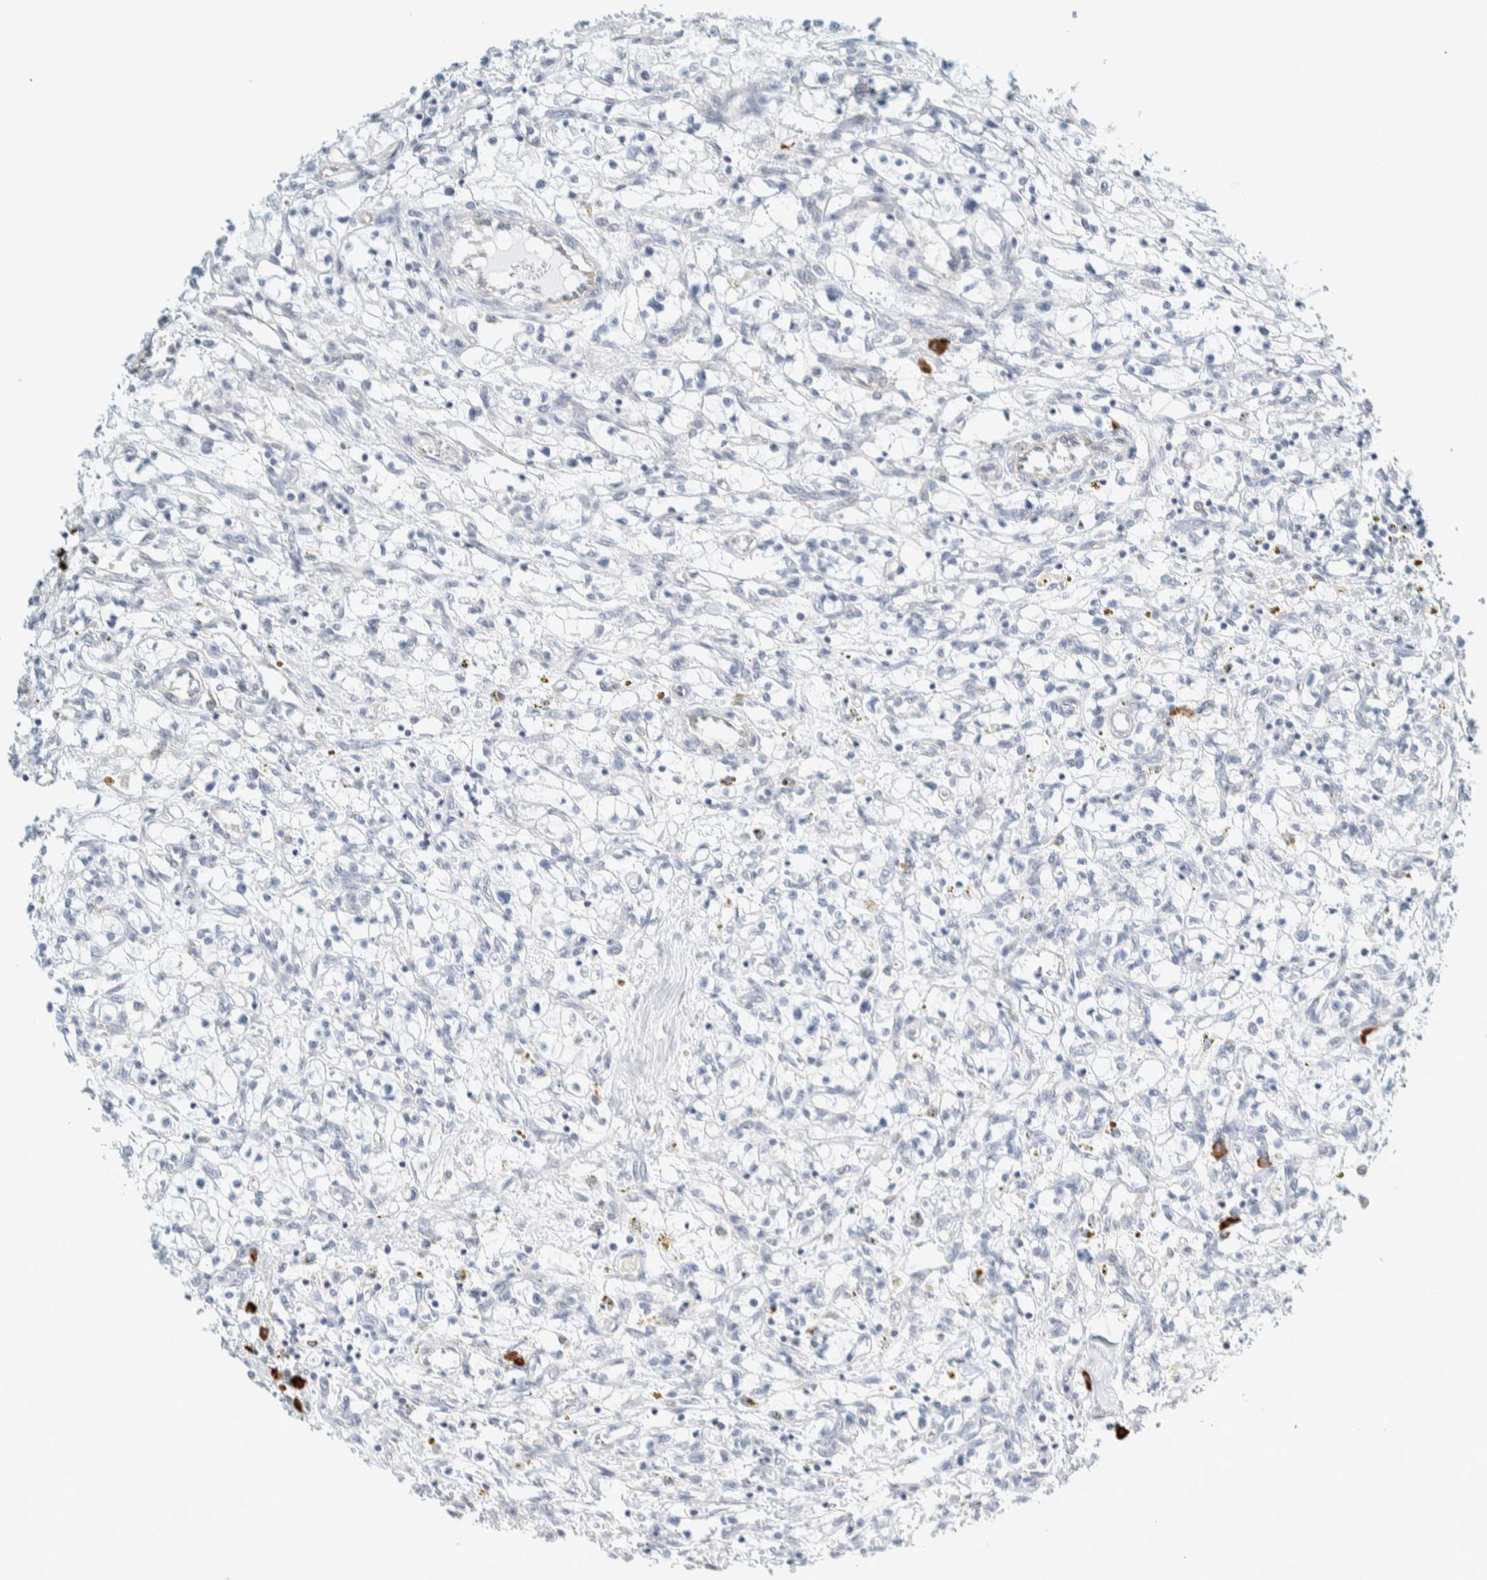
{"staining": {"intensity": "negative", "quantity": "none", "location": "none"}, "tissue": "renal cancer", "cell_type": "Tumor cells", "image_type": "cancer", "snomed": [{"axis": "morphology", "description": "Adenocarcinoma, NOS"}, {"axis": "topography", "description": "Kidney"}], "caption": "An image of human adenocarcinoma (renal) is negative for staining in tumor cells. The staining was performed using DAB (3,3'-diaminobenzidine) to visualize the protein expression in brown, while the nuclei were stained in blue with hematoxylin (Magnification: 20x).", "gene": "ARHGAP27", "patient": {"sex": "male", "age": 68}}